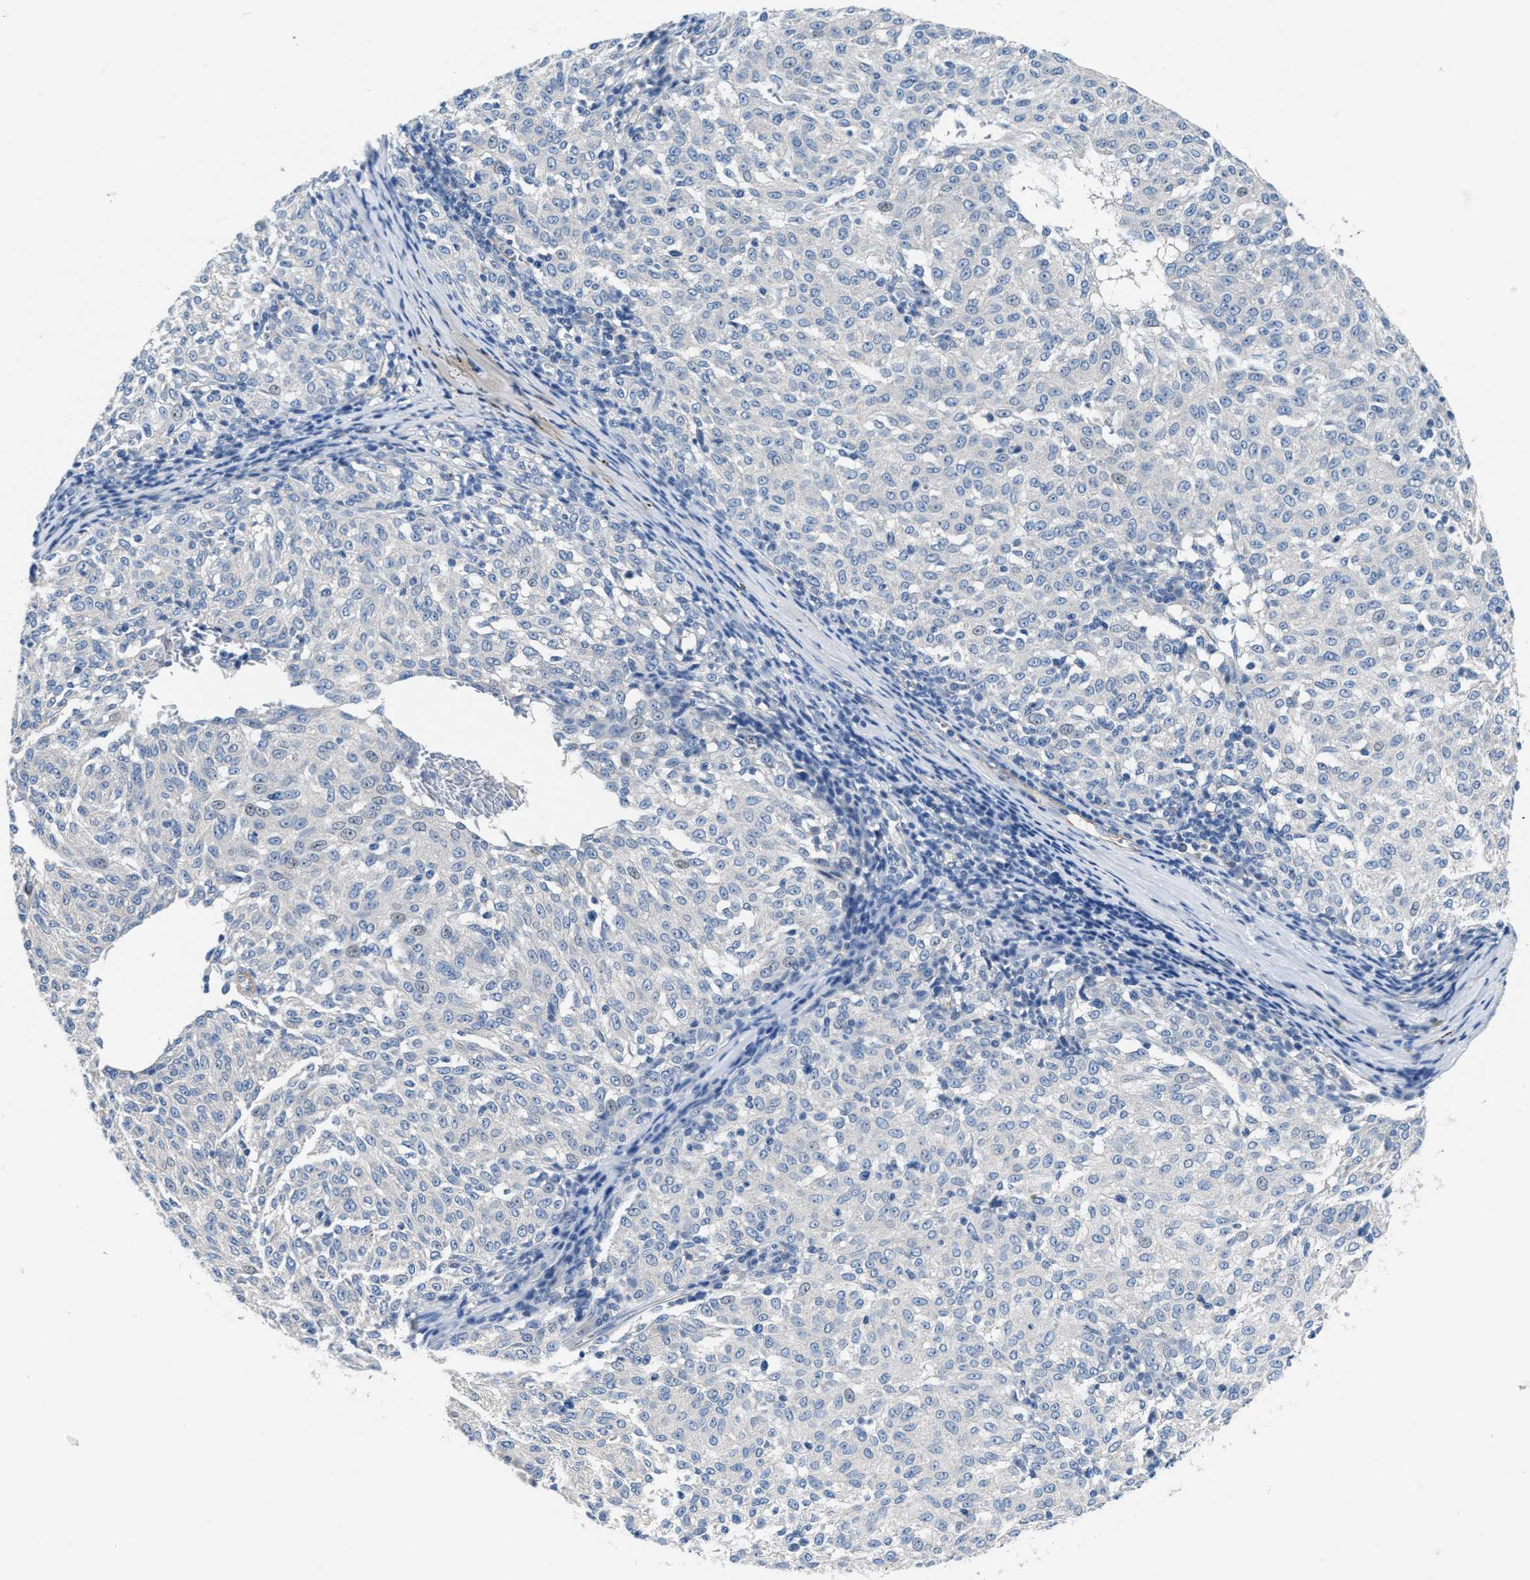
{"staining": {"intensity": "negative", "quantity": "none", "location": "none"}, "tissue": "melanoma", "cell_type": "Tumor cells", "image_type": "cancer", "snomed": [{"axis": "morphology", "description": "Malignant melanoma, NOS"}, {"axis": "topography", "description": "Skin"}], "caption": "High power microscopy photomicrograph of an immunohistochemistry (IHC) image of melanoma, revealing no significant staining in tumor cells.", "gene": "PARG", "patient": {"sex": "female", "age": 72}}